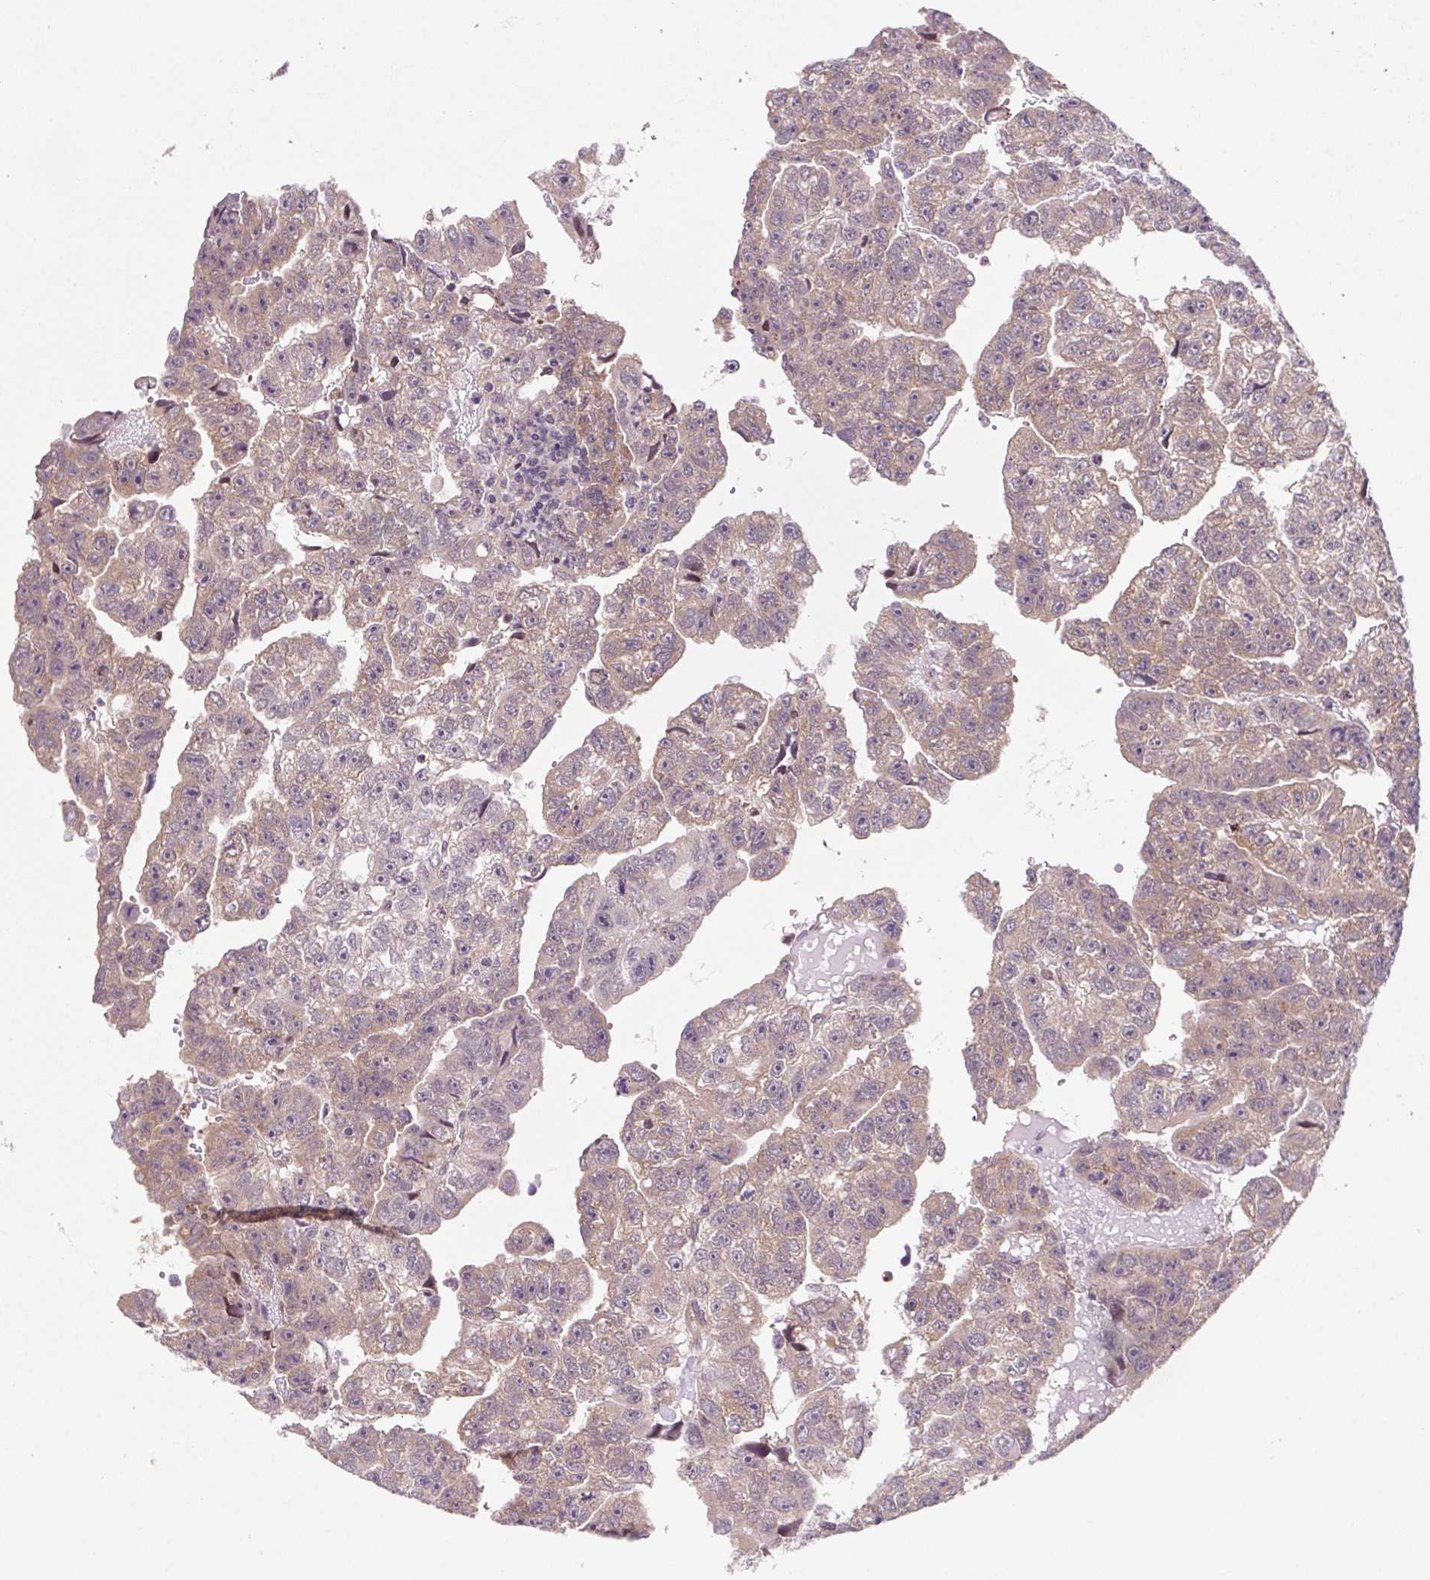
{"staining": {"intensity": "weak", "quantity": ">75%", "location": "cytoplasmic/membranous"}, "tissue": "testis cancer", "cell_type": "Tumor cells", "image_type": "cancer", "snomed": [{"axis": "morphology", "description": "Carcinoma, Embryonal, NOS"}, {"axis": "topography", "description": "Testis"}], "caption": "Immunohistochemistry staining of embryonal carcinoma (testis), which reveals low levels of weak cytoplasmic/membranous expression in approximately >75% of tumor cells indicating weak cytoplasmic/membranous protein staining. The staining was performed using DAB (brown) for protein detection and nuclei were counterstained in hematoxylin (blue).", "gene": "HFE", "patient": {"sex": "male", "age": 20}}